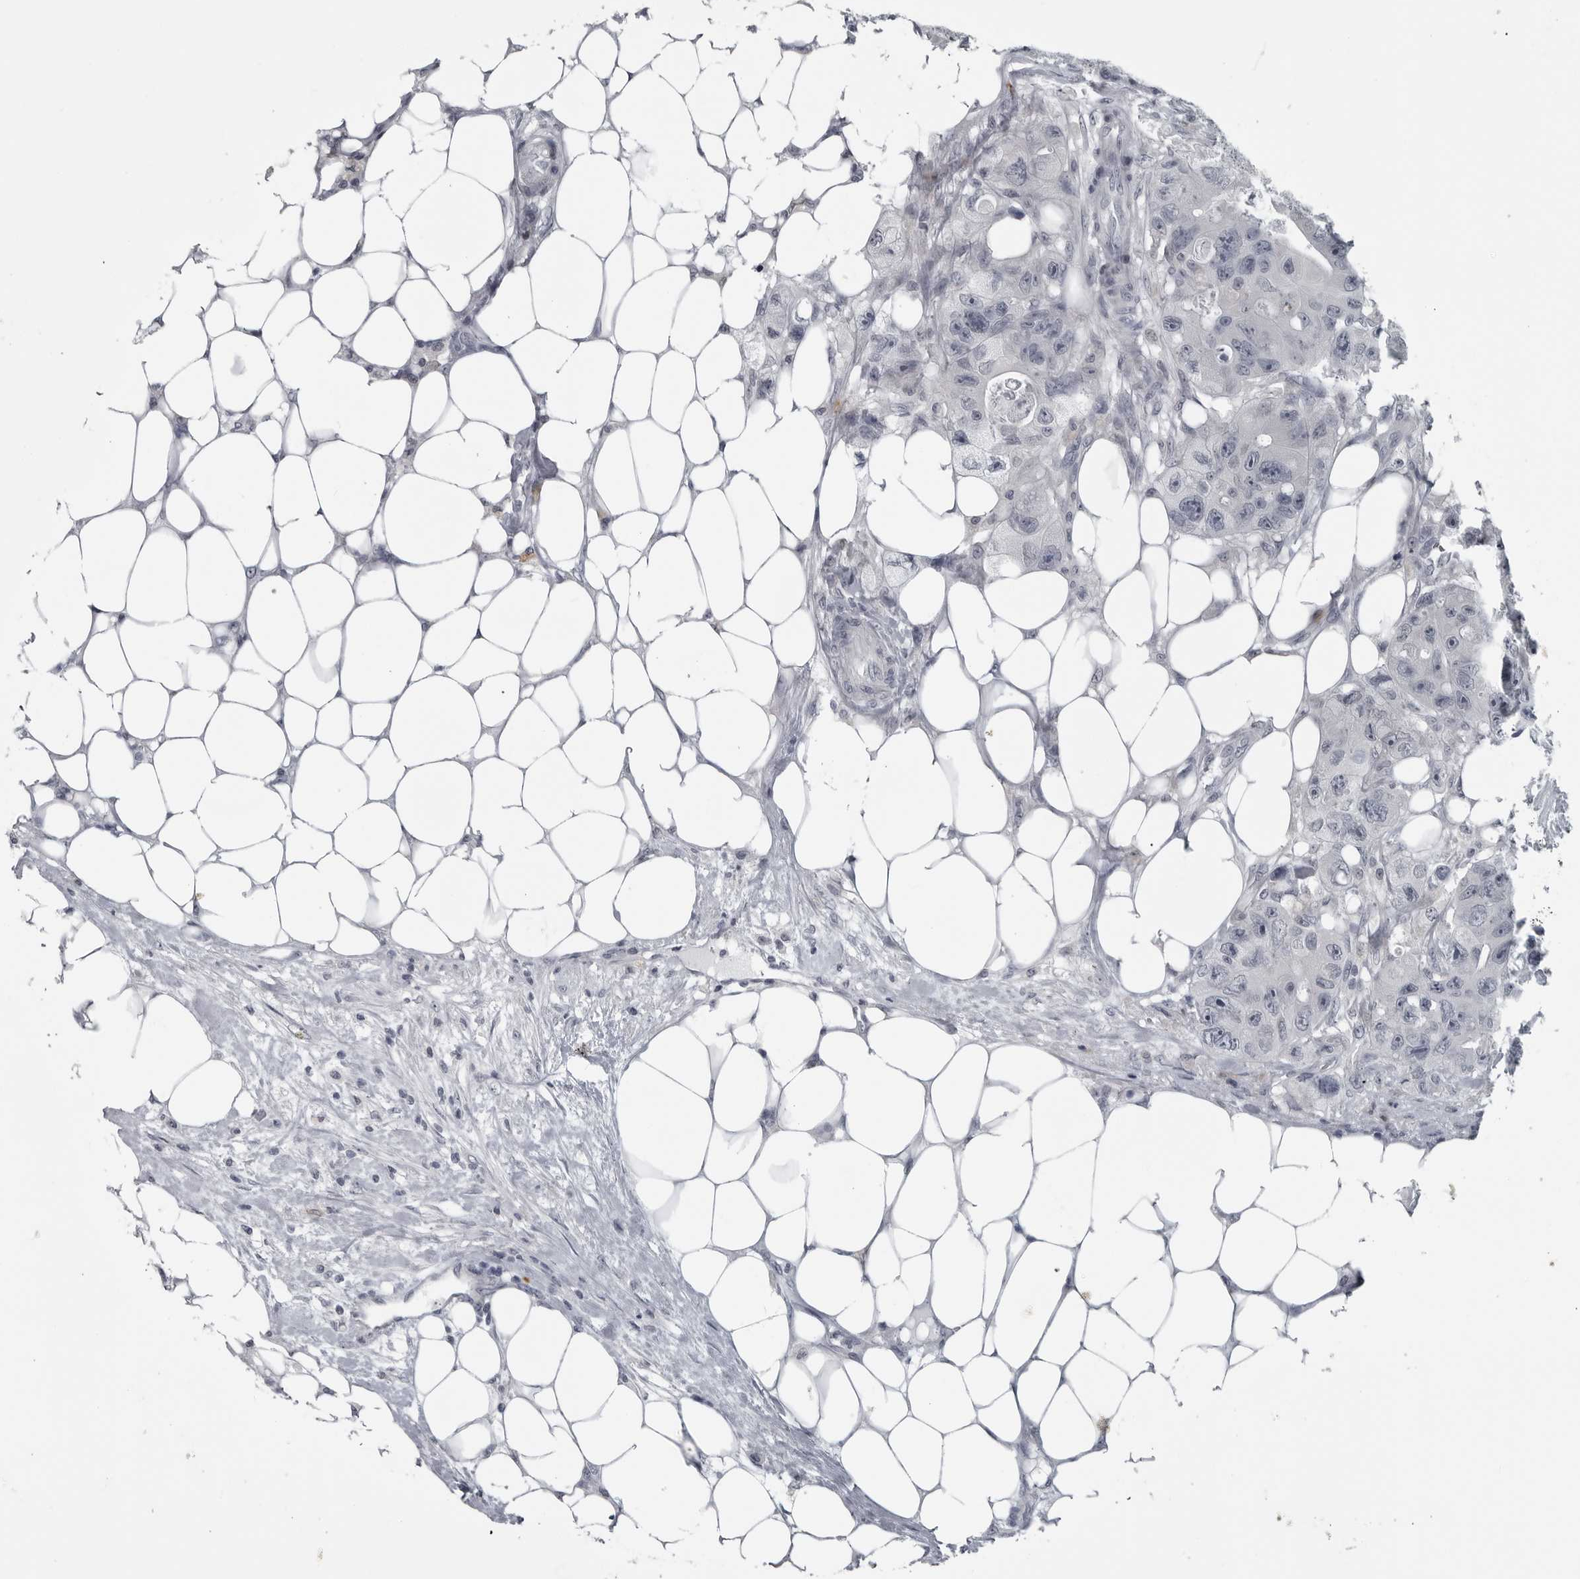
{"staining": {"intensity": "negative", "quantity": "none", "location": "none"}, "tissue": "colorectal cancer", "cell_type": "Tumor cells", "image_type": "cancer", "snomed": [{"axis": "morphology", "description": "Adenocarcinoma, NOS"}, {"axis": "topography", "description": "Colon"}], "caption": "IHC histopathology image of neoplastic tissue: colorectal cancer (adenocarcinoma) stained with DAB demonstrates no significant protein staining in tumor cells.", "gene": "LYSMD1", "patient": {"sex": "female", "age": 46}}